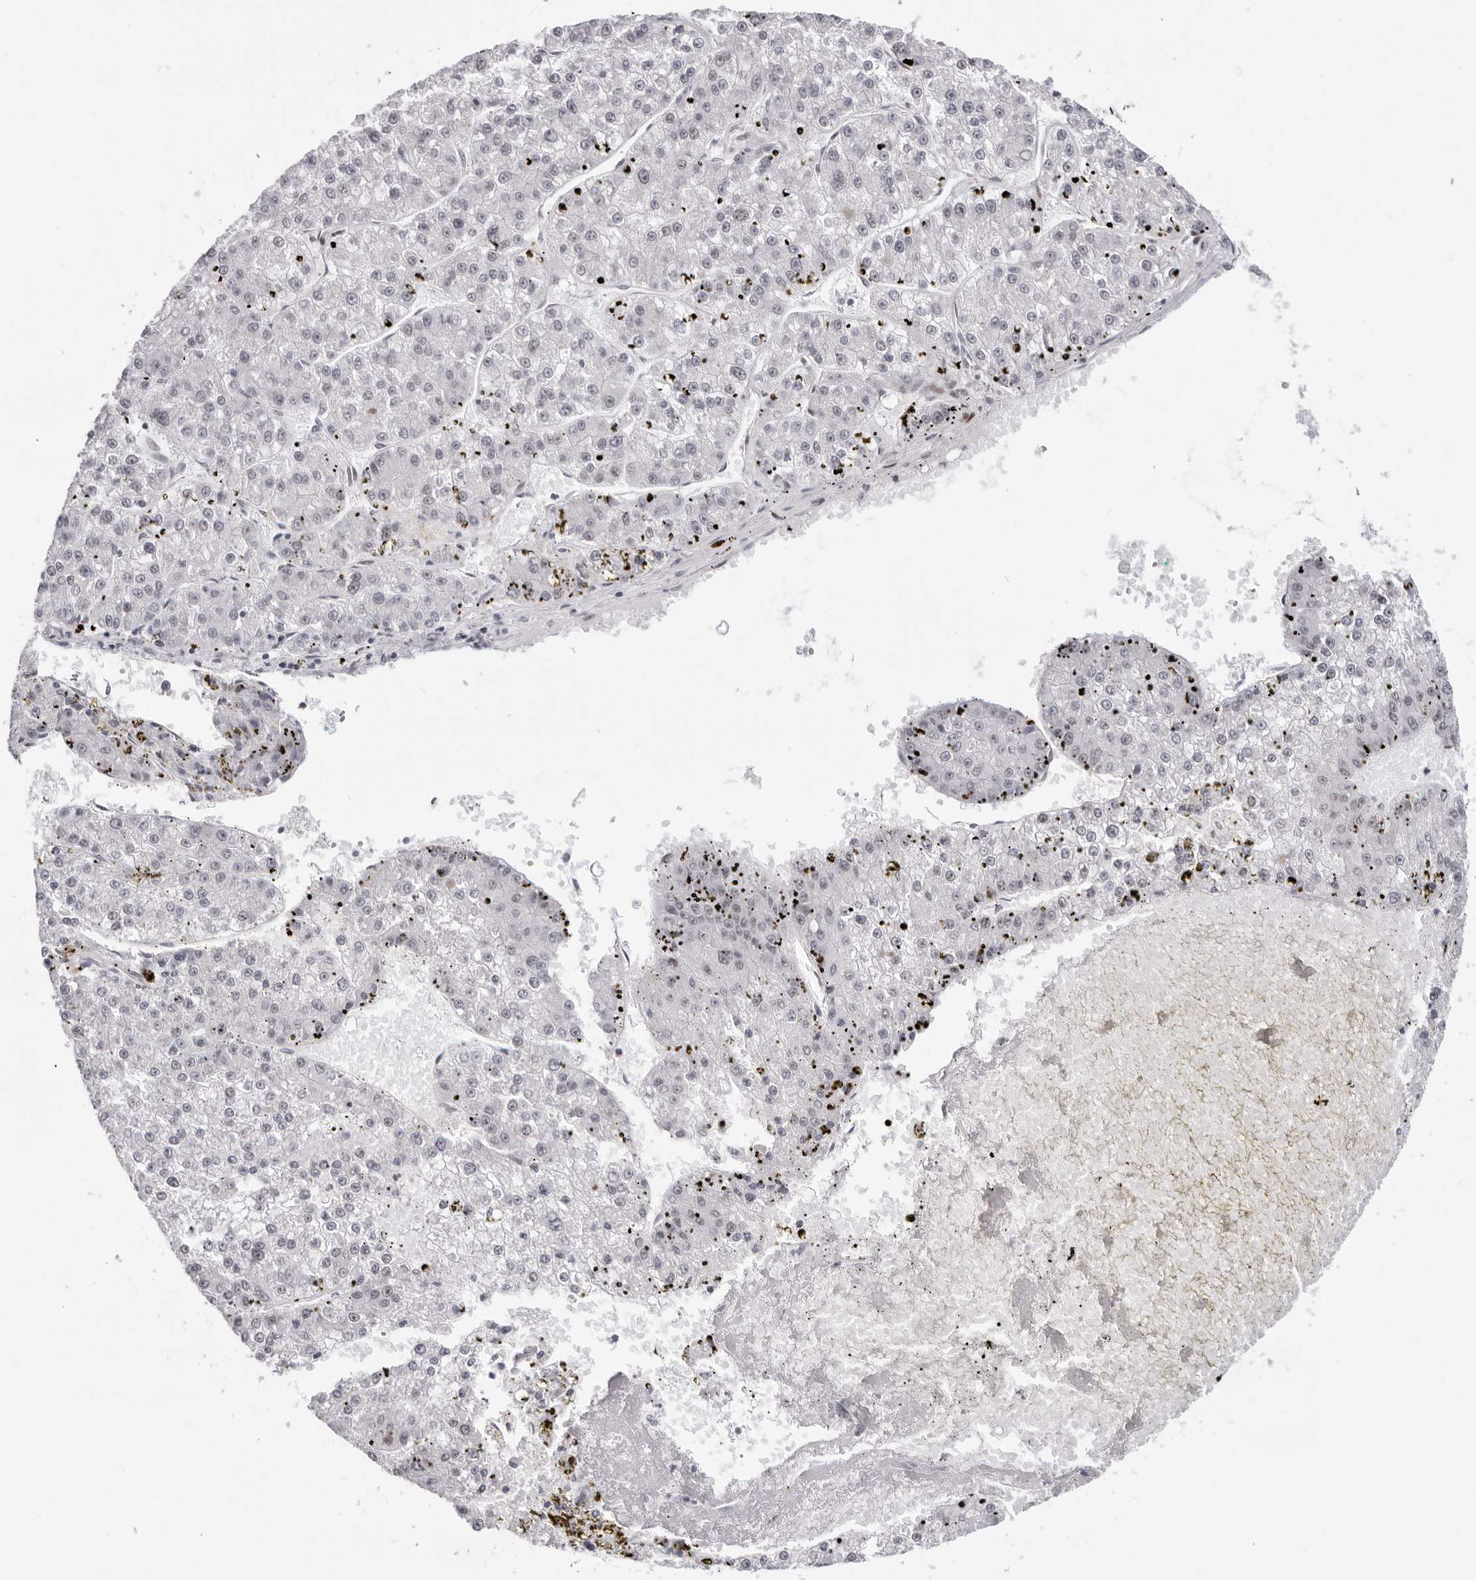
{"staining": {"intensity": "weak", "quantity": "<25%", "location": "nuclear"}, "tissue": "liver cancer", "cell_type": "Tumor cells", "image_type": "cancer", "snomed": [{"axis": "morphology", "description": "Carcinoma, Hepatocellular, NOS"}, {"axis": "topography", "description": "Liver"}], "caption": "IHC histopathology image of neoplastic tissue: hepatocellular carcinoma (liver) stained with DAB (3,3'-diaminobenzidine) reveals no significant protein positivity in tumor cells.", "gene": "NTPCR", "patient": {"sex": "female", "age": 73}}